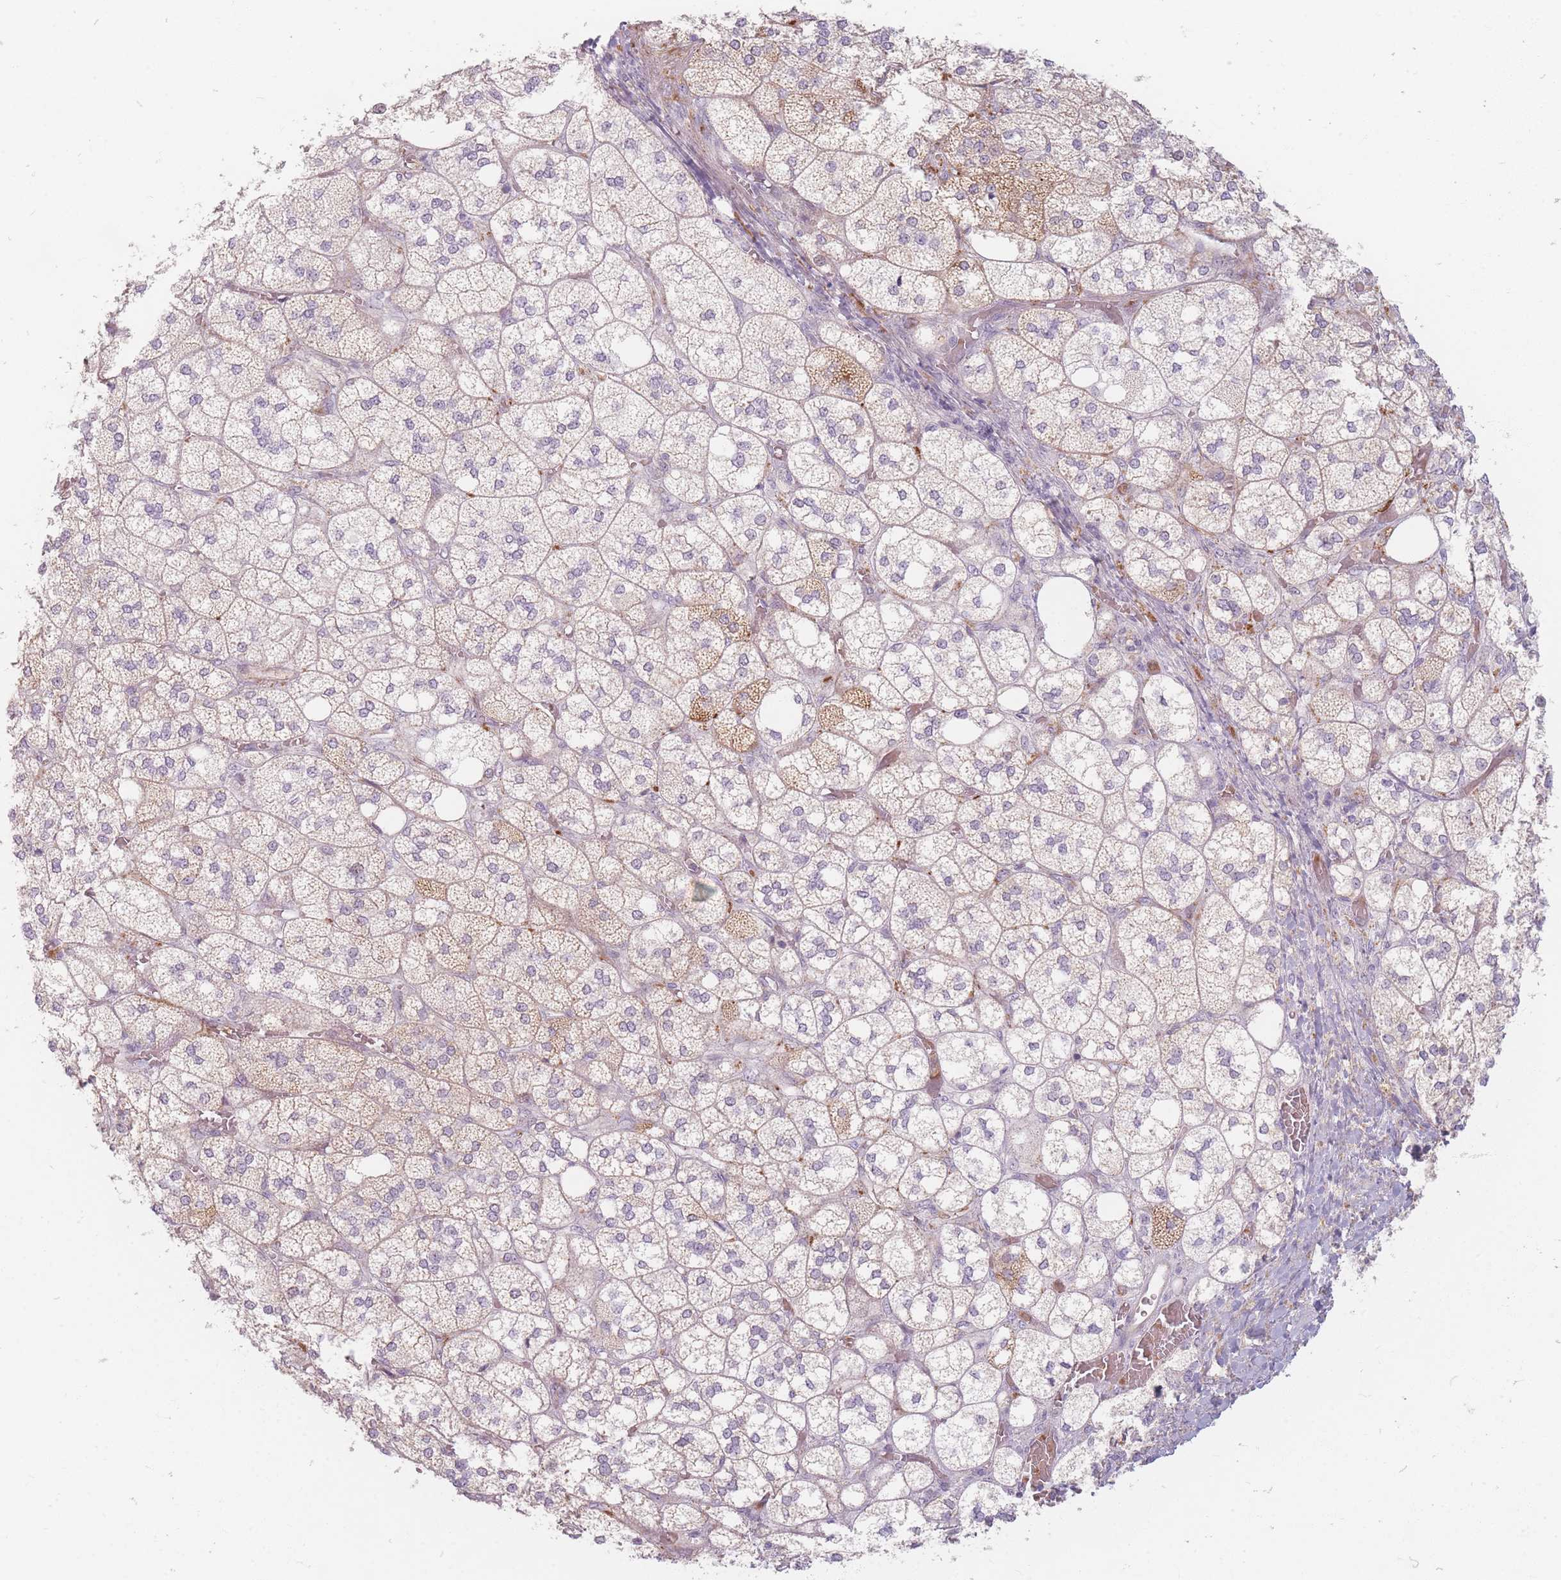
{"staining": {"intensity": "moderate", "quantity": "<25%", "location": "cytoplasmic/membranous"}, "tissue": "adrenal gland", "cell_type": "Glandular cells", "image_type": "normal", "snomed": [{"axis": "morphology", "description": "Normal tissue, NOS"}, {"axis": "topography", "description": "Adrenal gland"}], "caption": "Immunohistochemistry (DAB) staining of benign adrenal gland shows moderate cytoplasmic/membranous protein expression in about <25% of glandular cells. (DAB IHC, brown staining for protein, blue staining for nuclei).", "gene": "CHCHD7", "patient": {"sex": "male", "age": 61}}